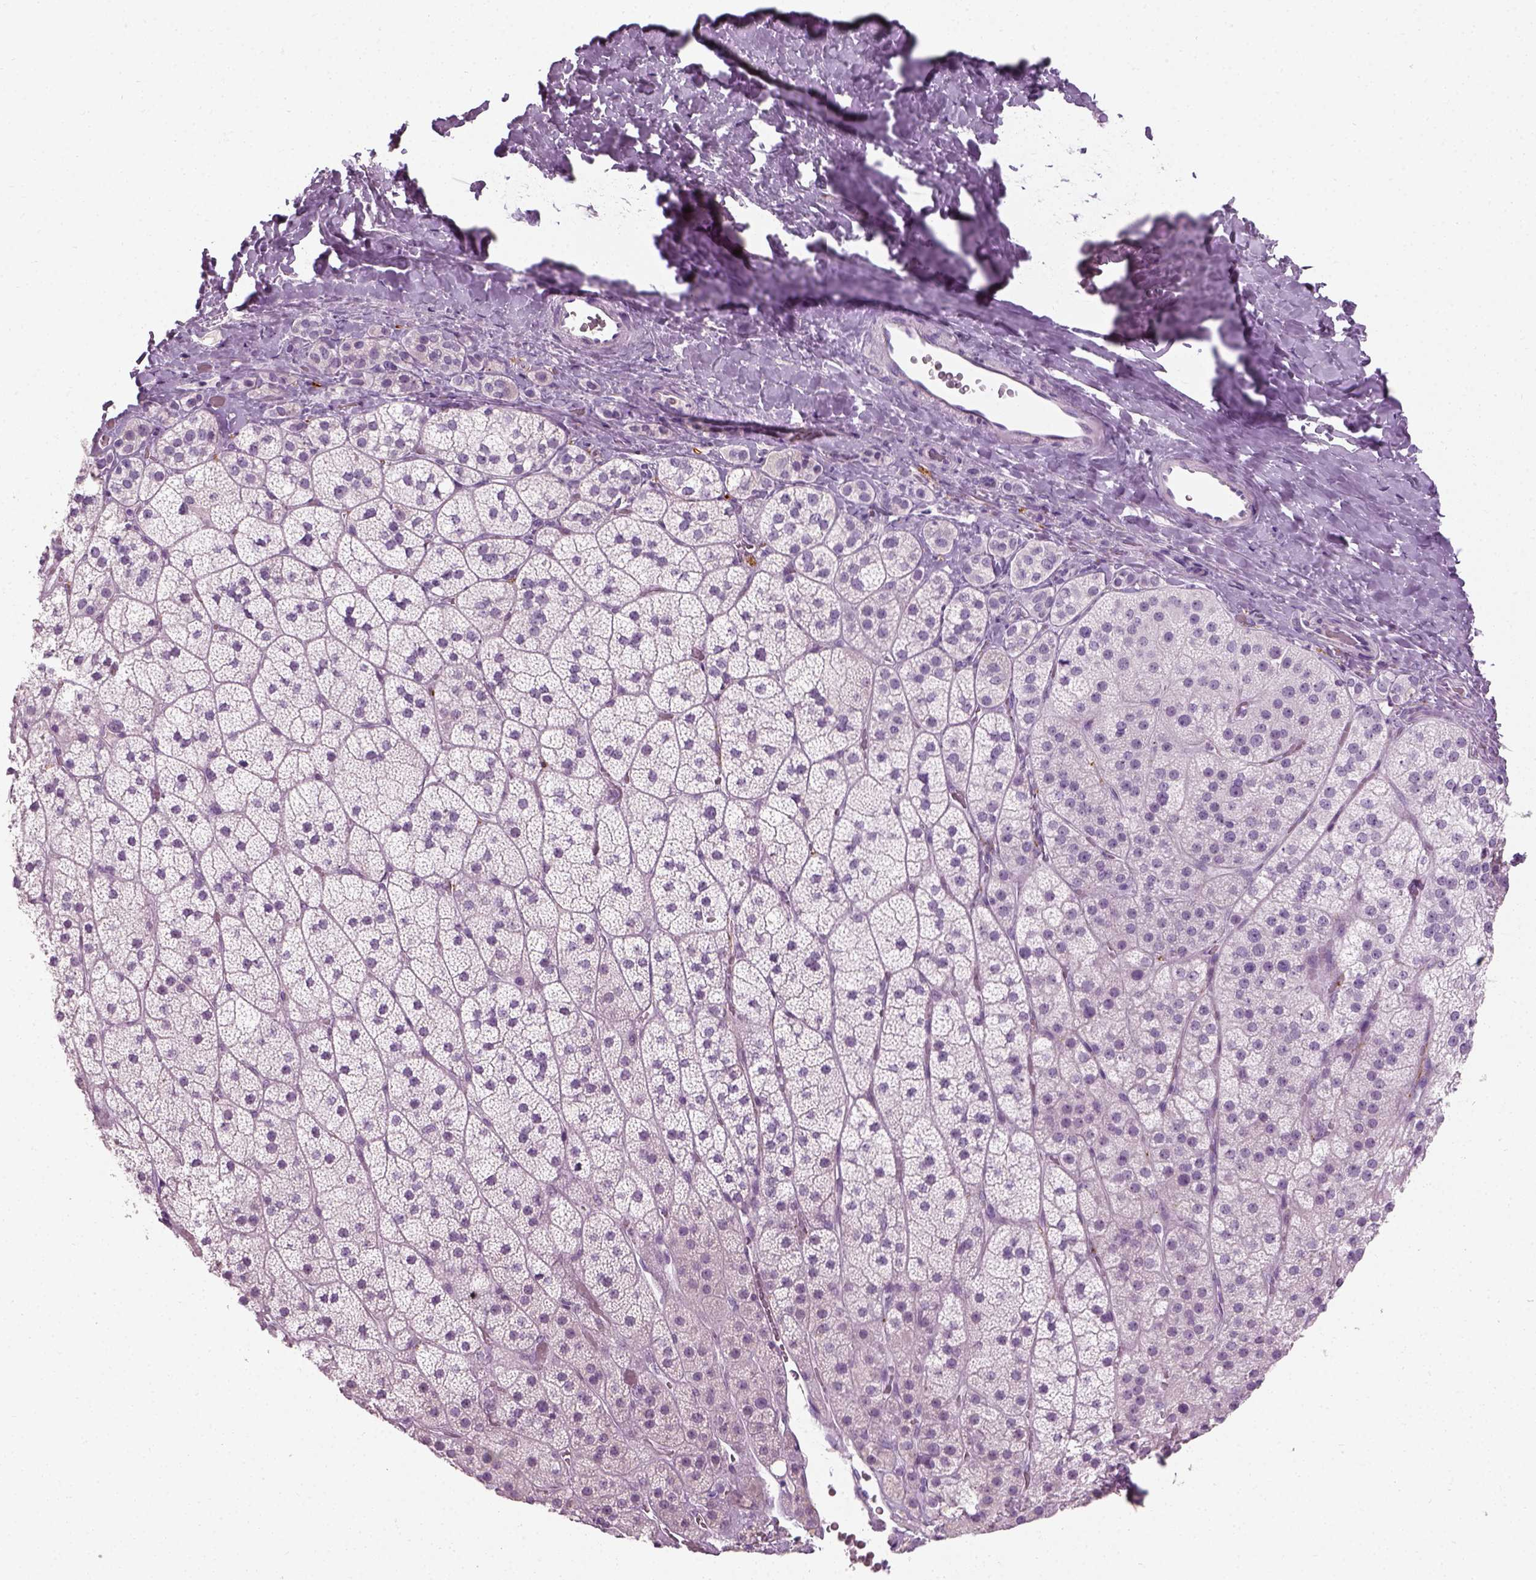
{"staining": {"intensity": "strong", "quantity": "25%-75%", "location": "cytoplasmic/membranous"}, "tissue": "adrenal gland", "cell_type": "Glandular cells", "image_type": "normal", "snomed": [{"axis": "morphology", "description": "Normal tissue, NOS"}, {"axis": "topography", "description": "Adrenal gland"}], "caption": "Protein expression analysis of benign human adrenal gland reveals strong cytoplasmic/membranous positivity in about 25%-75% of glandular cells.", "gene": "TH", "patient": {"sex": "male", "age": 57}}